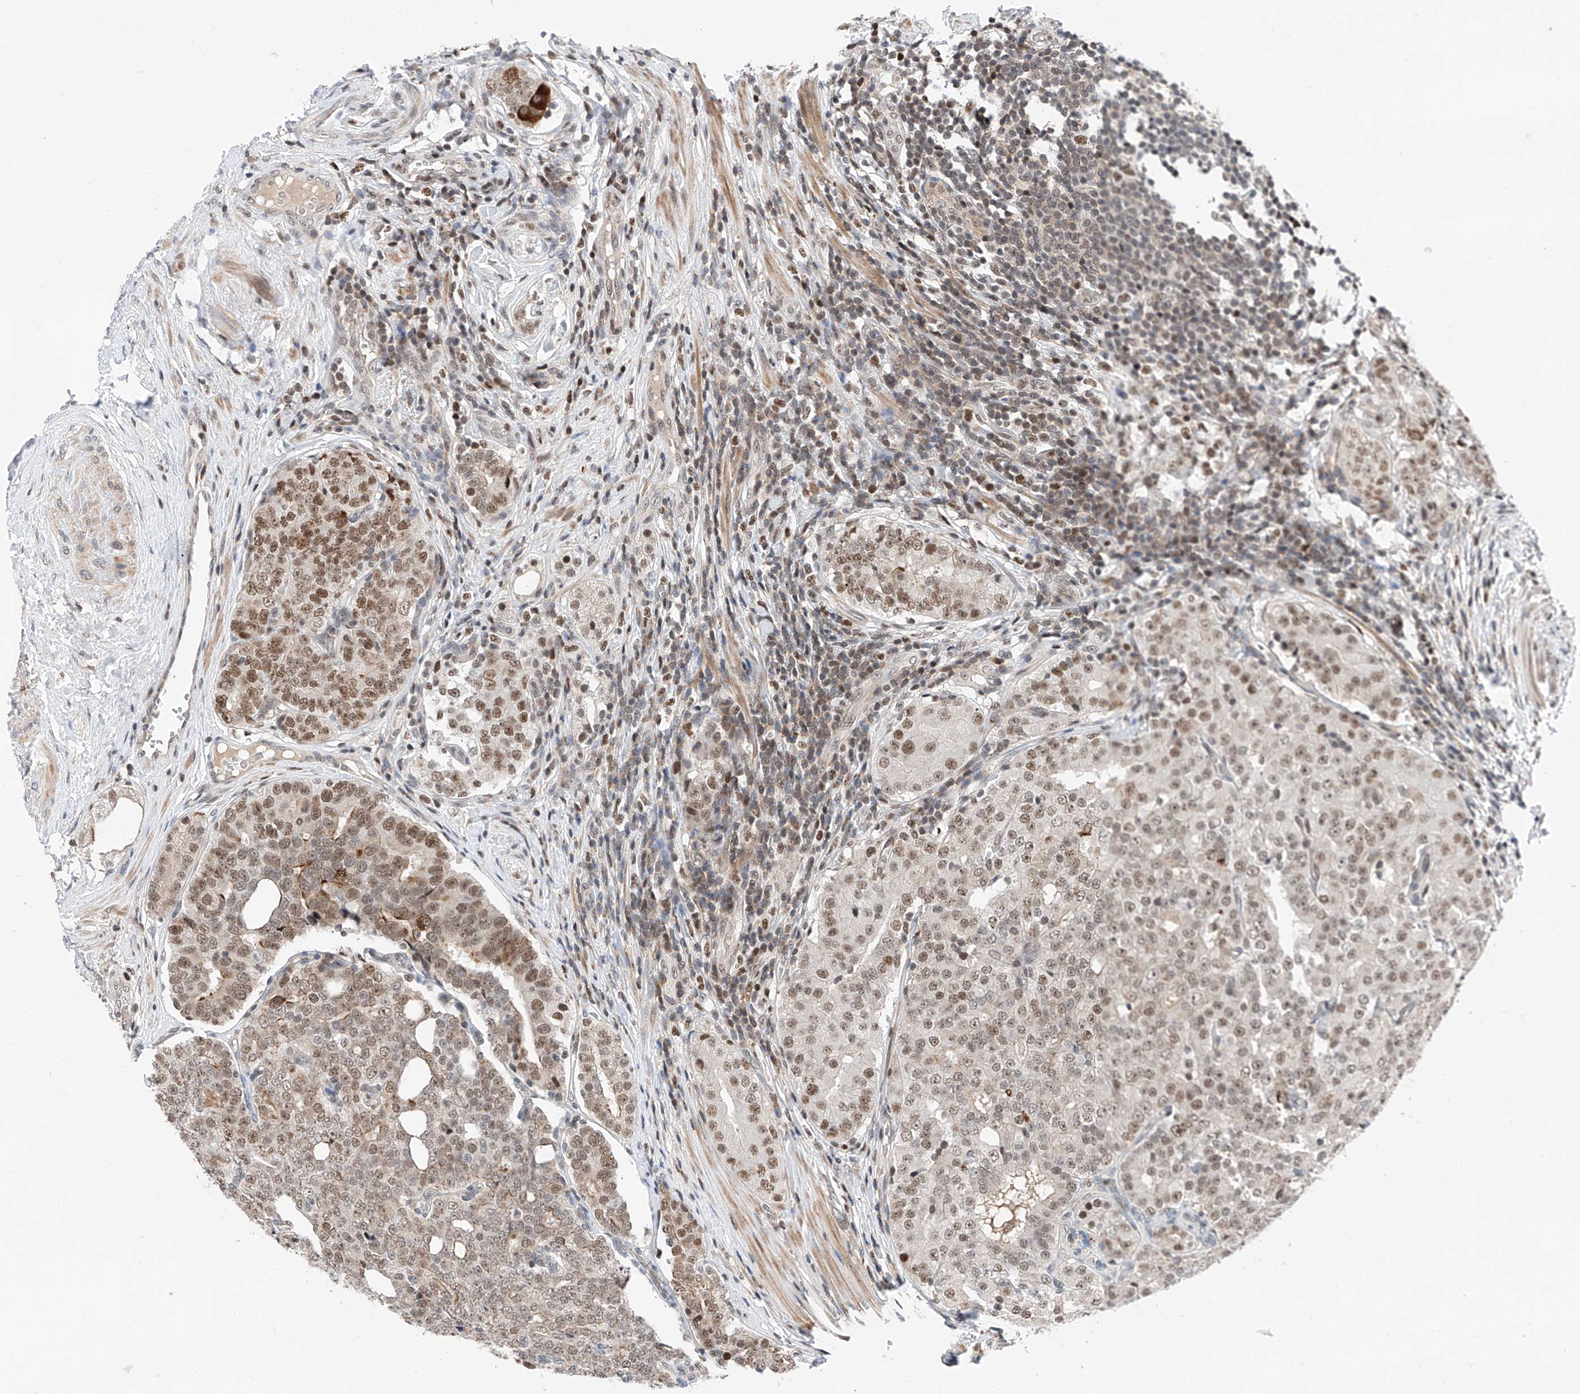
{"staining": {"intensity": "moderate", "quantity": "25%-75%", "location": "nuclear"}, "tissue": "prostate cancer", "cell_type": "Tumor cells", "image_type": "cancer", "snomed": [{"axis": "morphology", "description": "Adenocarcinoma, High grade"}, {"axis": "topography", "description": "Prostate"}], "caption": "Immunohistochemistry of human prostate adenocarcinoma (high-grade) demonstrates medium levels of moderate nuclear positivity in approximately 25%-75% of tumor cells. The protein of interest is stained brown, and the nuclei are stained in blue (DAB IHC with brightfield microscopy, high magnification).", "gene": "SNRNP200", "patient": {"sex": "male", "age": 56}}